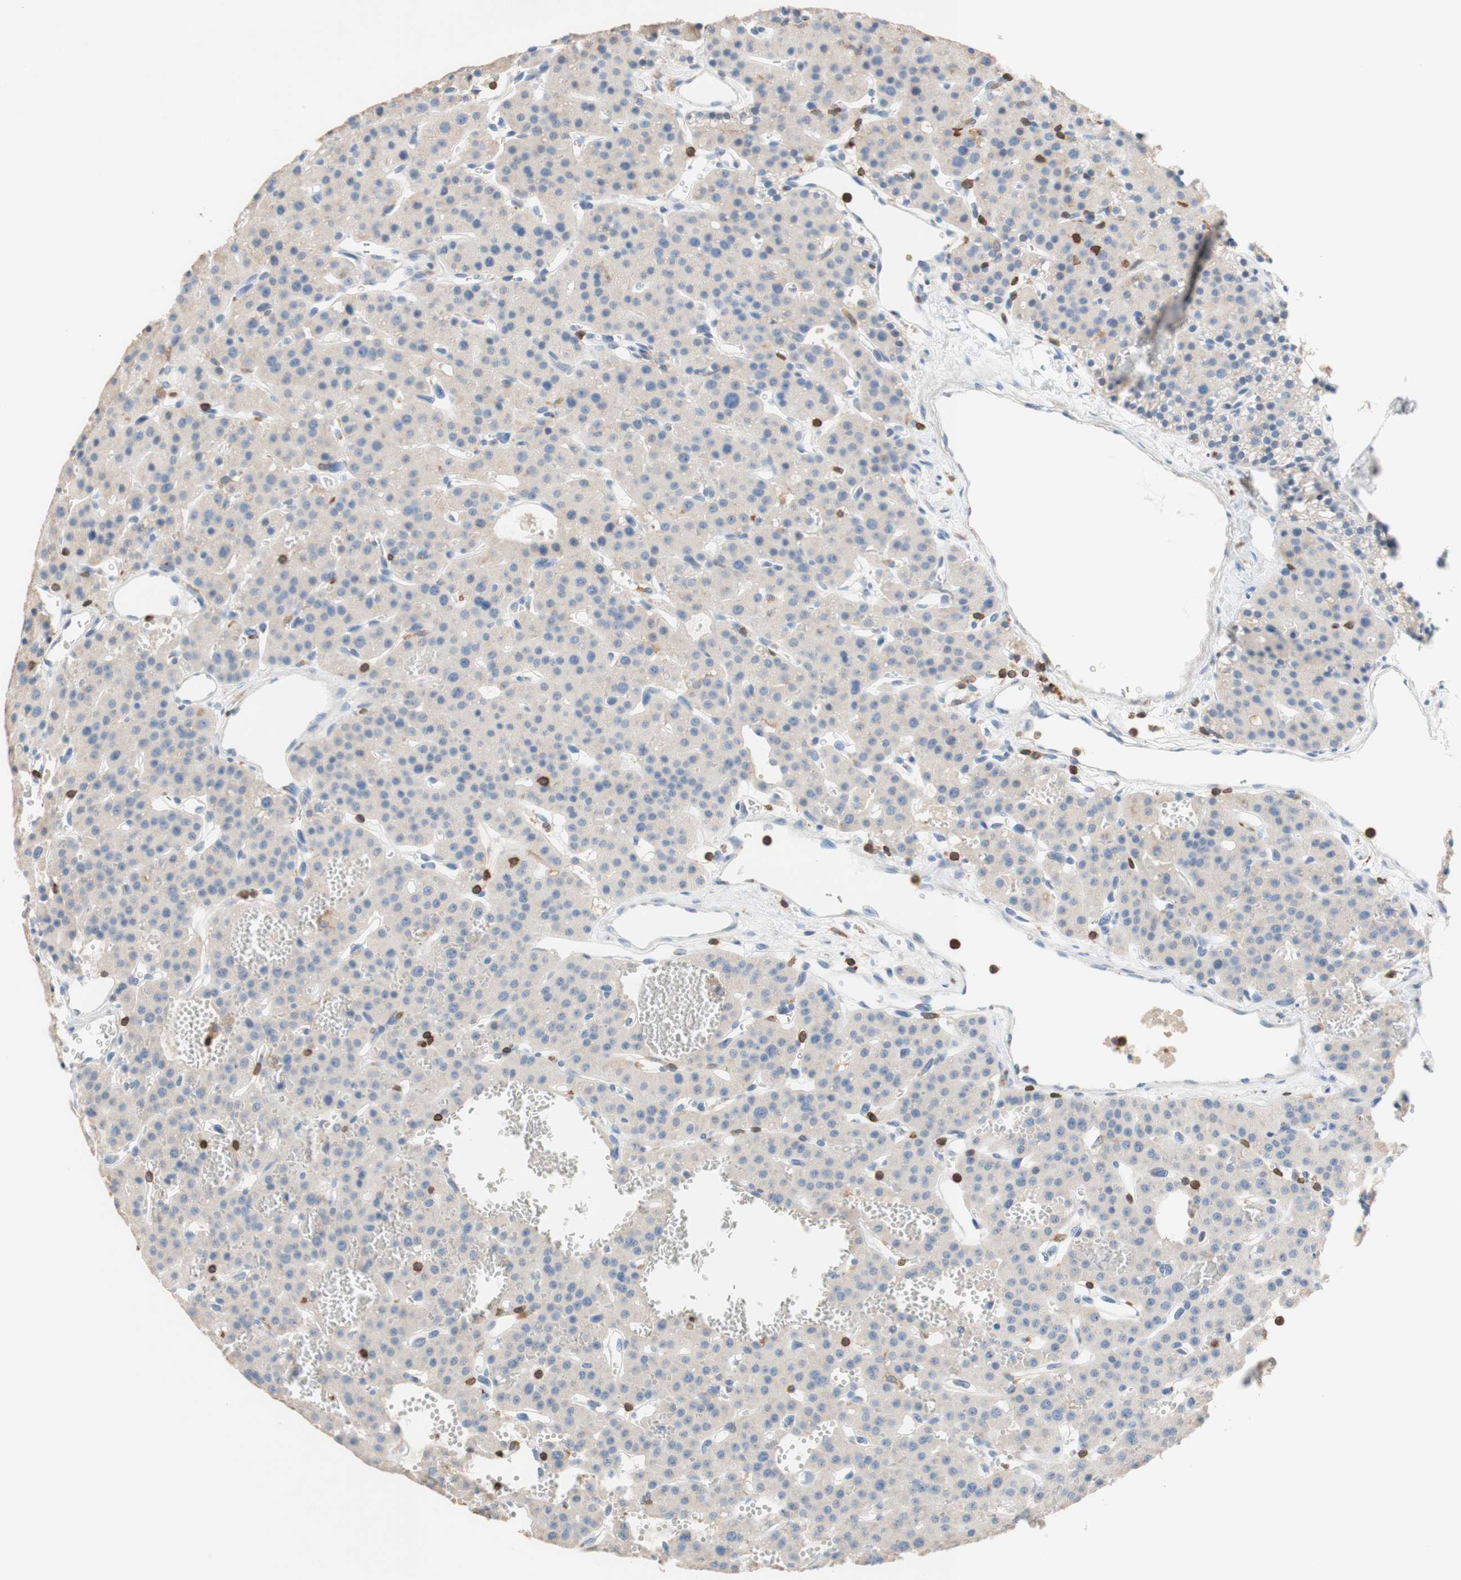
{"staining": {"intensity": "negative", "quantity": "none", "location": "none"}, "tissue": "parathyroid gland", "cell_type": "Glandular cells", "image_type": "normal", "snomed": [{"axis": "morphology", "description": "Normal tissue, NOS"}, {"axis": "morphology", "description": "Adenoma, NOS"}, {"axis": "topography", "description": "Parathyroid gland"}], "caption": "Glandular cells are negative for protein expression in normal human parathyroid gland.", "gene": "SPINK6", "patient": {"sex": "female", "age": 81}}